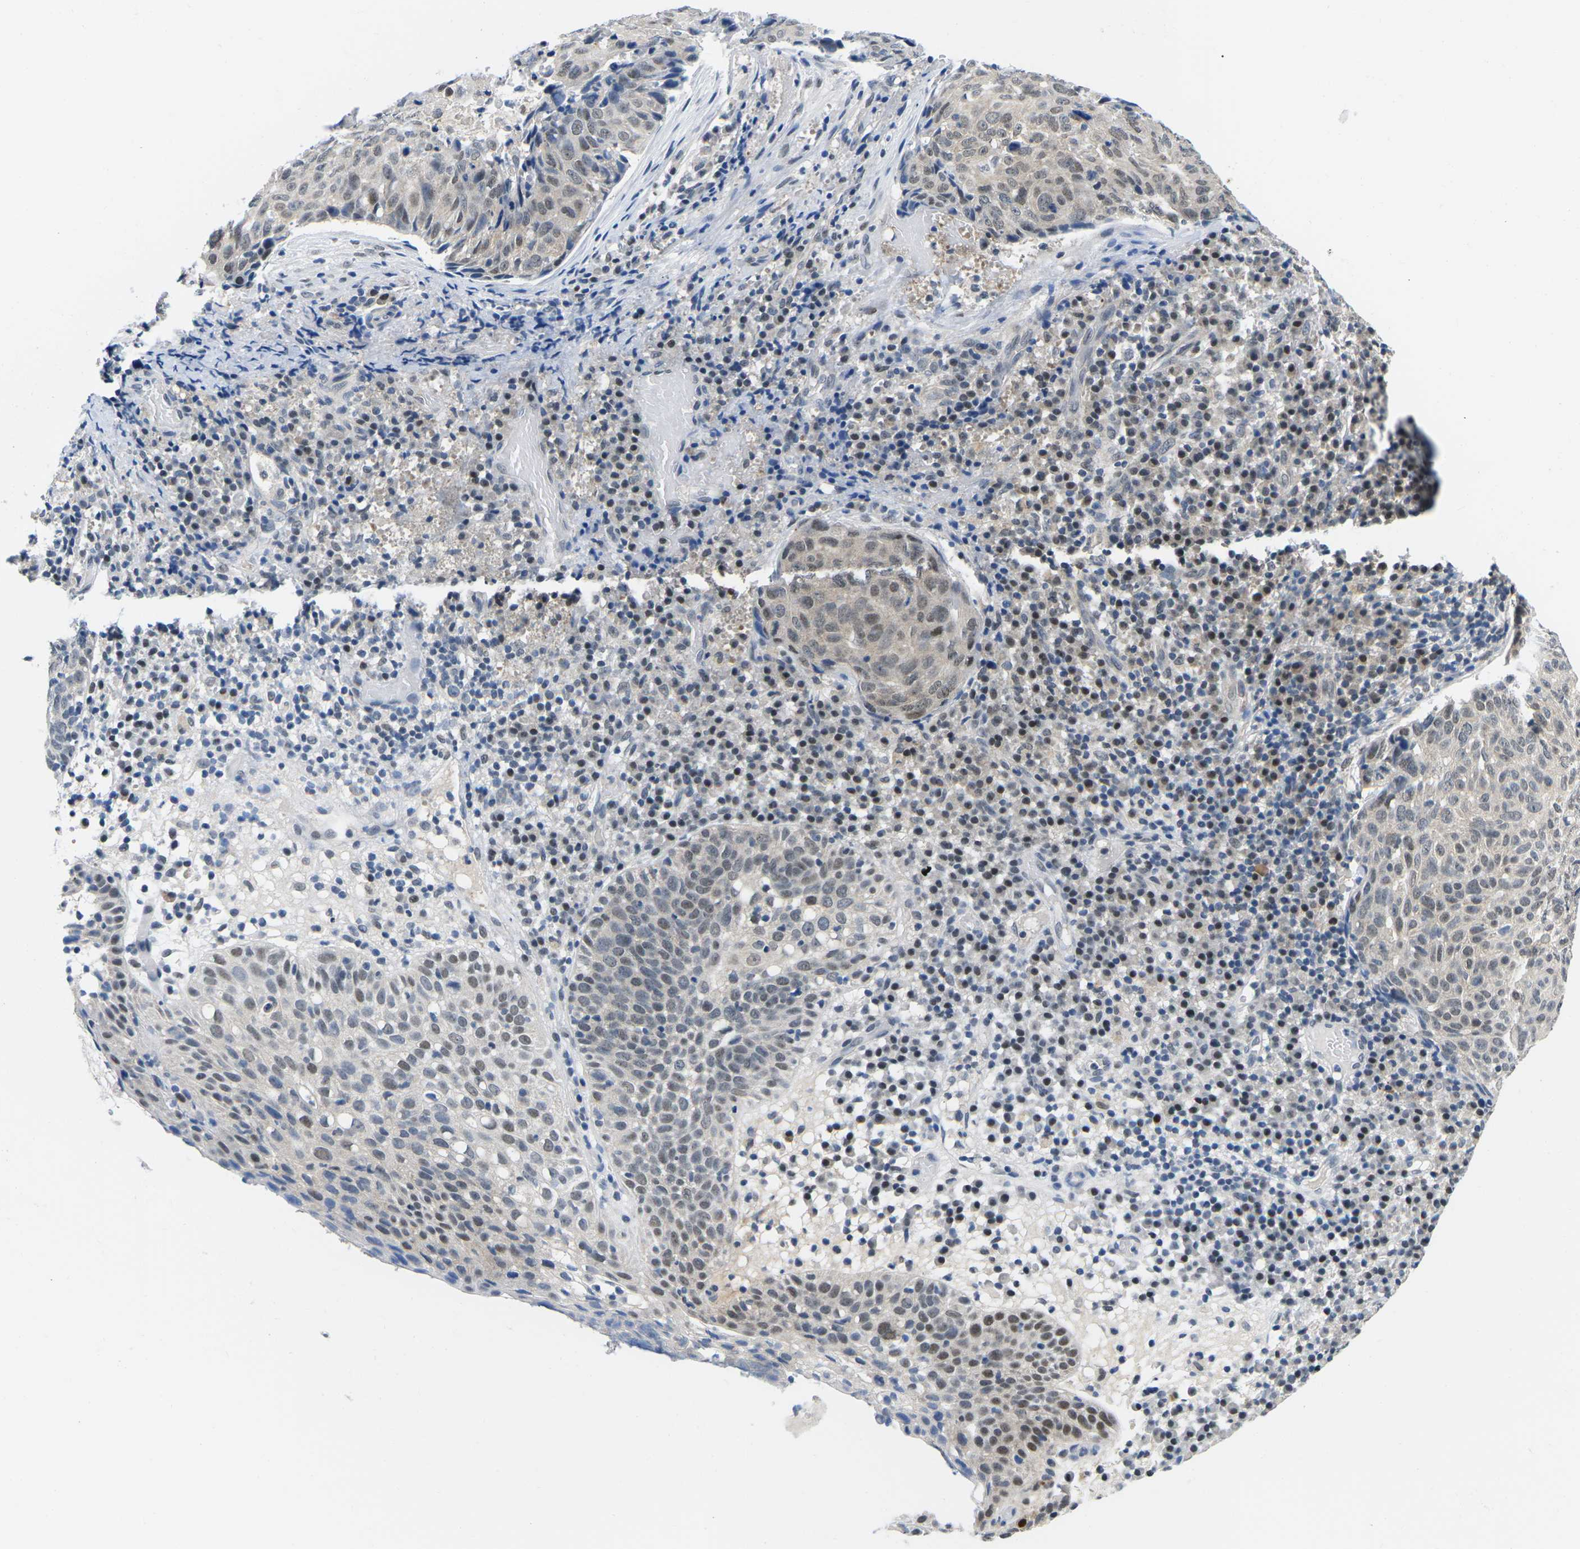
{"staining": {"intensity": "weak", "quantity": "25%-75%", "location": "nuclear"}, "tissue": "skin cancer", "cell_type": "Tumor cells", "image_type": "cancer", "snomed": [{"axis": "morphology", "description": "Squamous cell carcinoma in situ, NOS"}, {"axis": "morphology", "description": "Squamous cell carcinoma, NOS"}, {"axis": "topography", "description": "Skin"}], "caption": "Protein expression analysis of squamous cell carcinoma in situ (skin) exhibits weak nuclear staining in approximately 25%-75% of tumor cells. The staining was performed using DAB to visualize the protein expression in brown, while the nuclei were stained in blue with hematoxylin (Magnification: 20x).", "gene": "UBA7", "patient": {"sex": "male", "age": 93}}